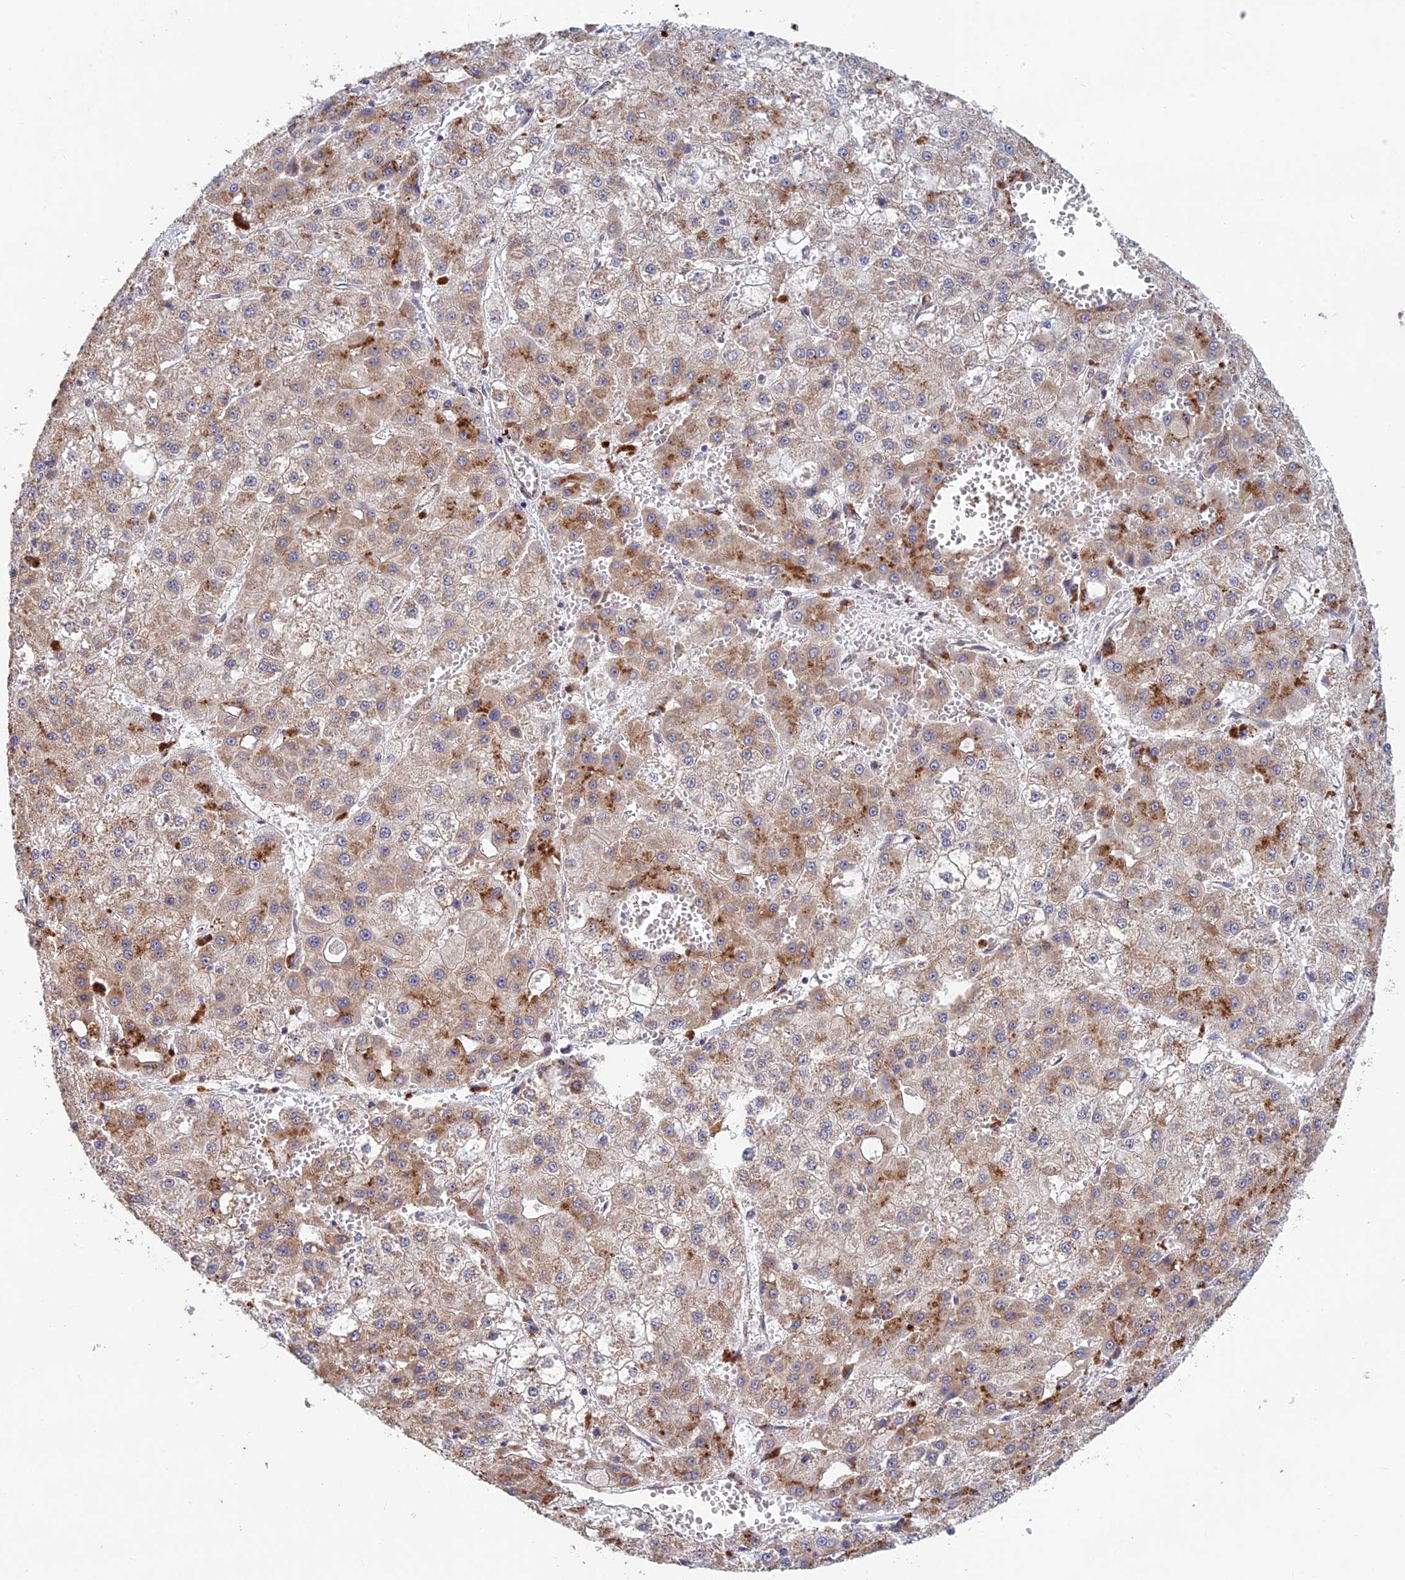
{"staining": {"intensity": "moderate", "quantity": "25%-75%", "location": "cytoplasmic/membranous"}, "tissue": "liver cancer", "cell_type": "Tumor cells", "image_type": "cancer", "snomed": [{"axis": "morphology", "description": "Carcinoma, Hepatocellular, NOS"}, {"axis": "topography", "description": "Liver"}], "caption": "Immunohistochemical staining of human liver hepatocellular carcinoma shows medium levels of moderate cytoplasmic/membranous positivity in about 25%-75% of tumor cells.", "gene": "FOXS1", "patient": {"sex": "male", "age": 47}}